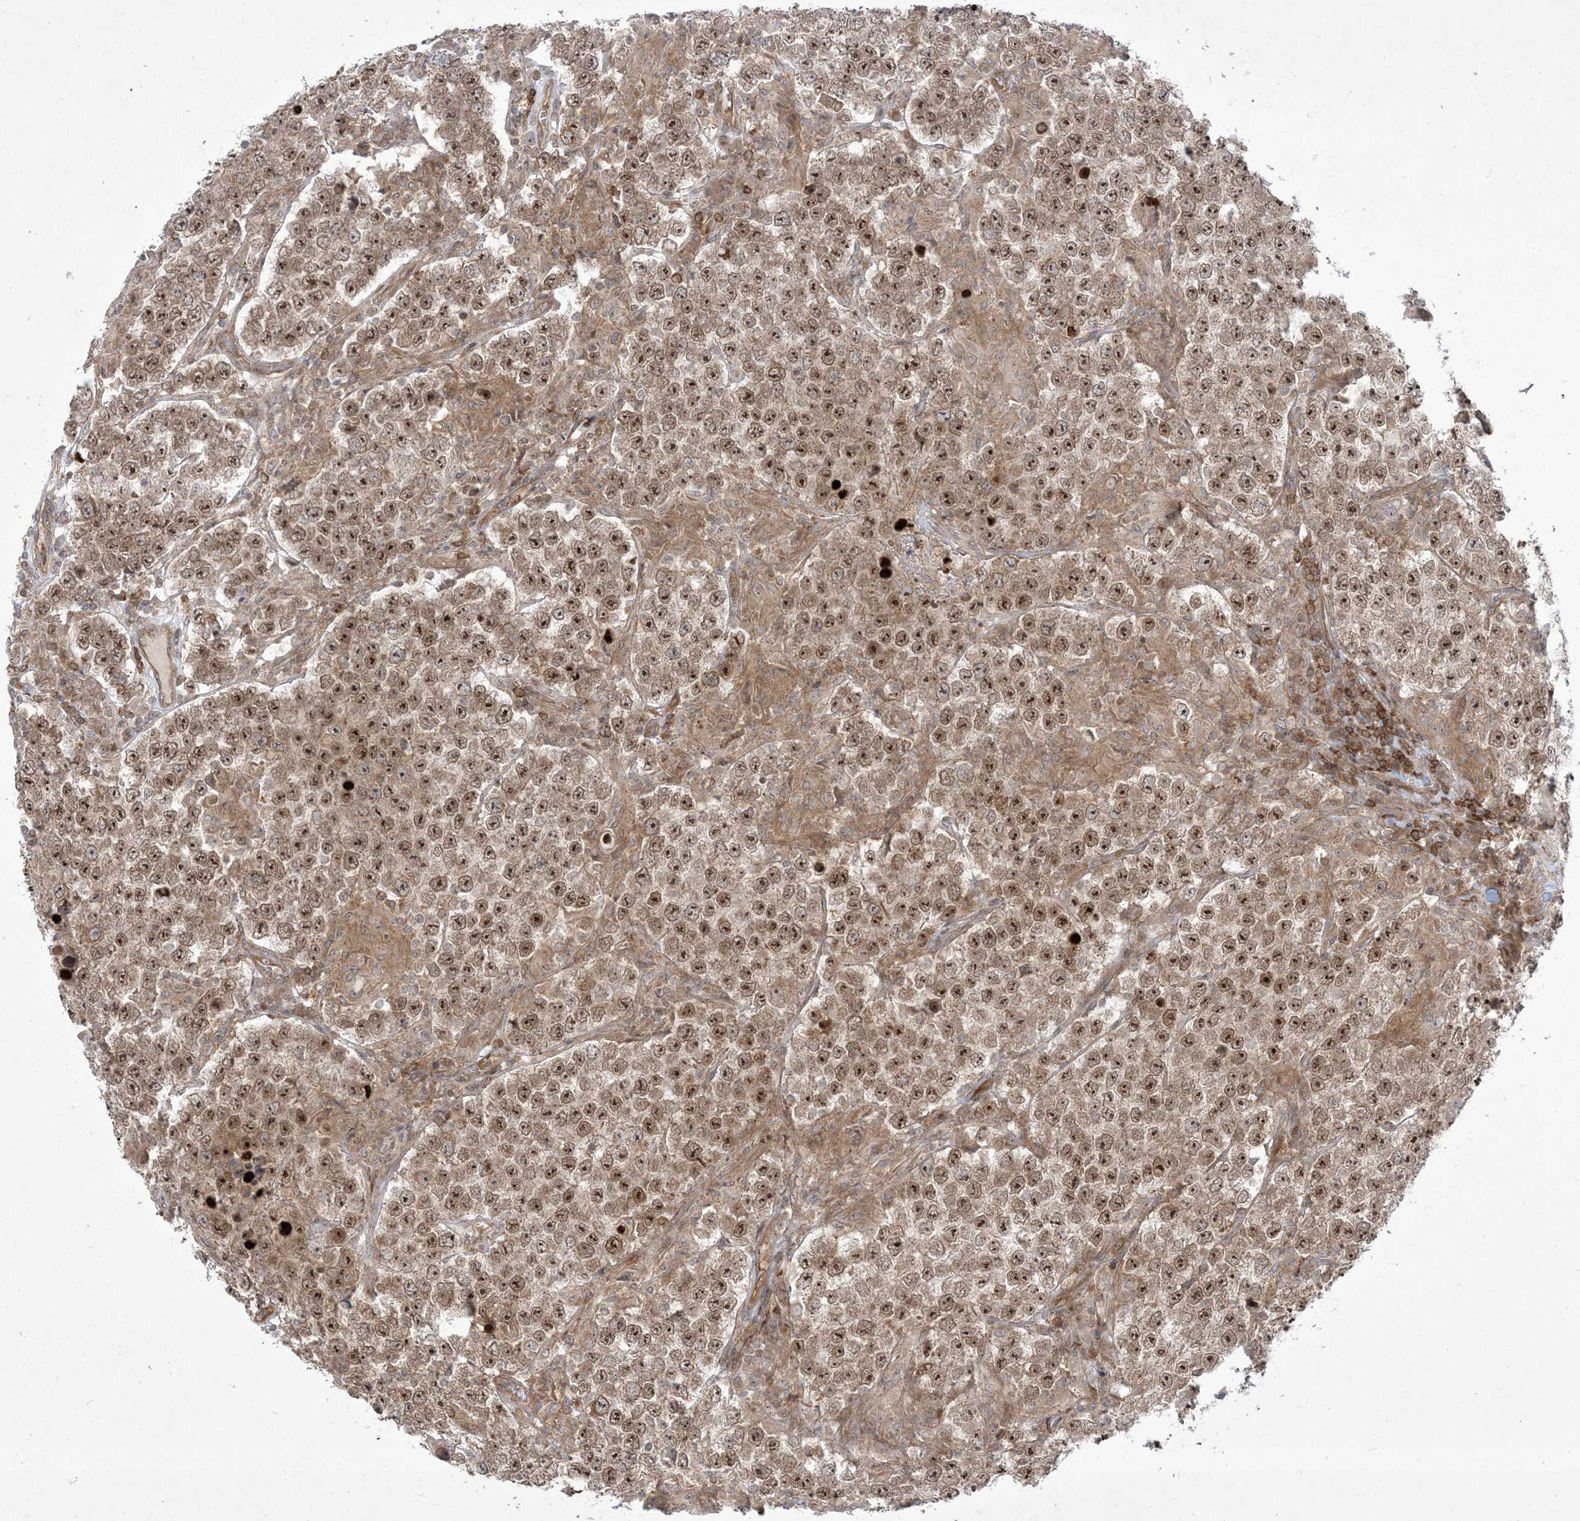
{"staining": {"intensity": "moderate", "quantity": ">75%", "location": "cytoplasmic/membranous,nuclear"}, "tissue": "testis cancer", "cell_type": "Tumor cells", "image_type": "cancer", "snomed": [{"axis": "morphology", "description": "Normal tissue, NOS"}, {"axis": "morphology", "description": "Urothelial carcinoma, High grade"}, {"axis": "morphology", "description": "Seminoma, NOS"}, {"axis": "morphology", "description": "Carcinoma, Embryonal, NOS"}, {"axis": "topography", "description": "Urinary bladder"}, {"axis": "topography", "description": "Testis"}], "caption": "Embryonal carcinoma (testis) was stained to show a protein in brown. There is medium levels of moderate cytoplasmic/membranous and nuclear staining in approximately >75% of tumor cells.", "gene": "SOGA3", "patient": {"sex": "male", "age": 41}}